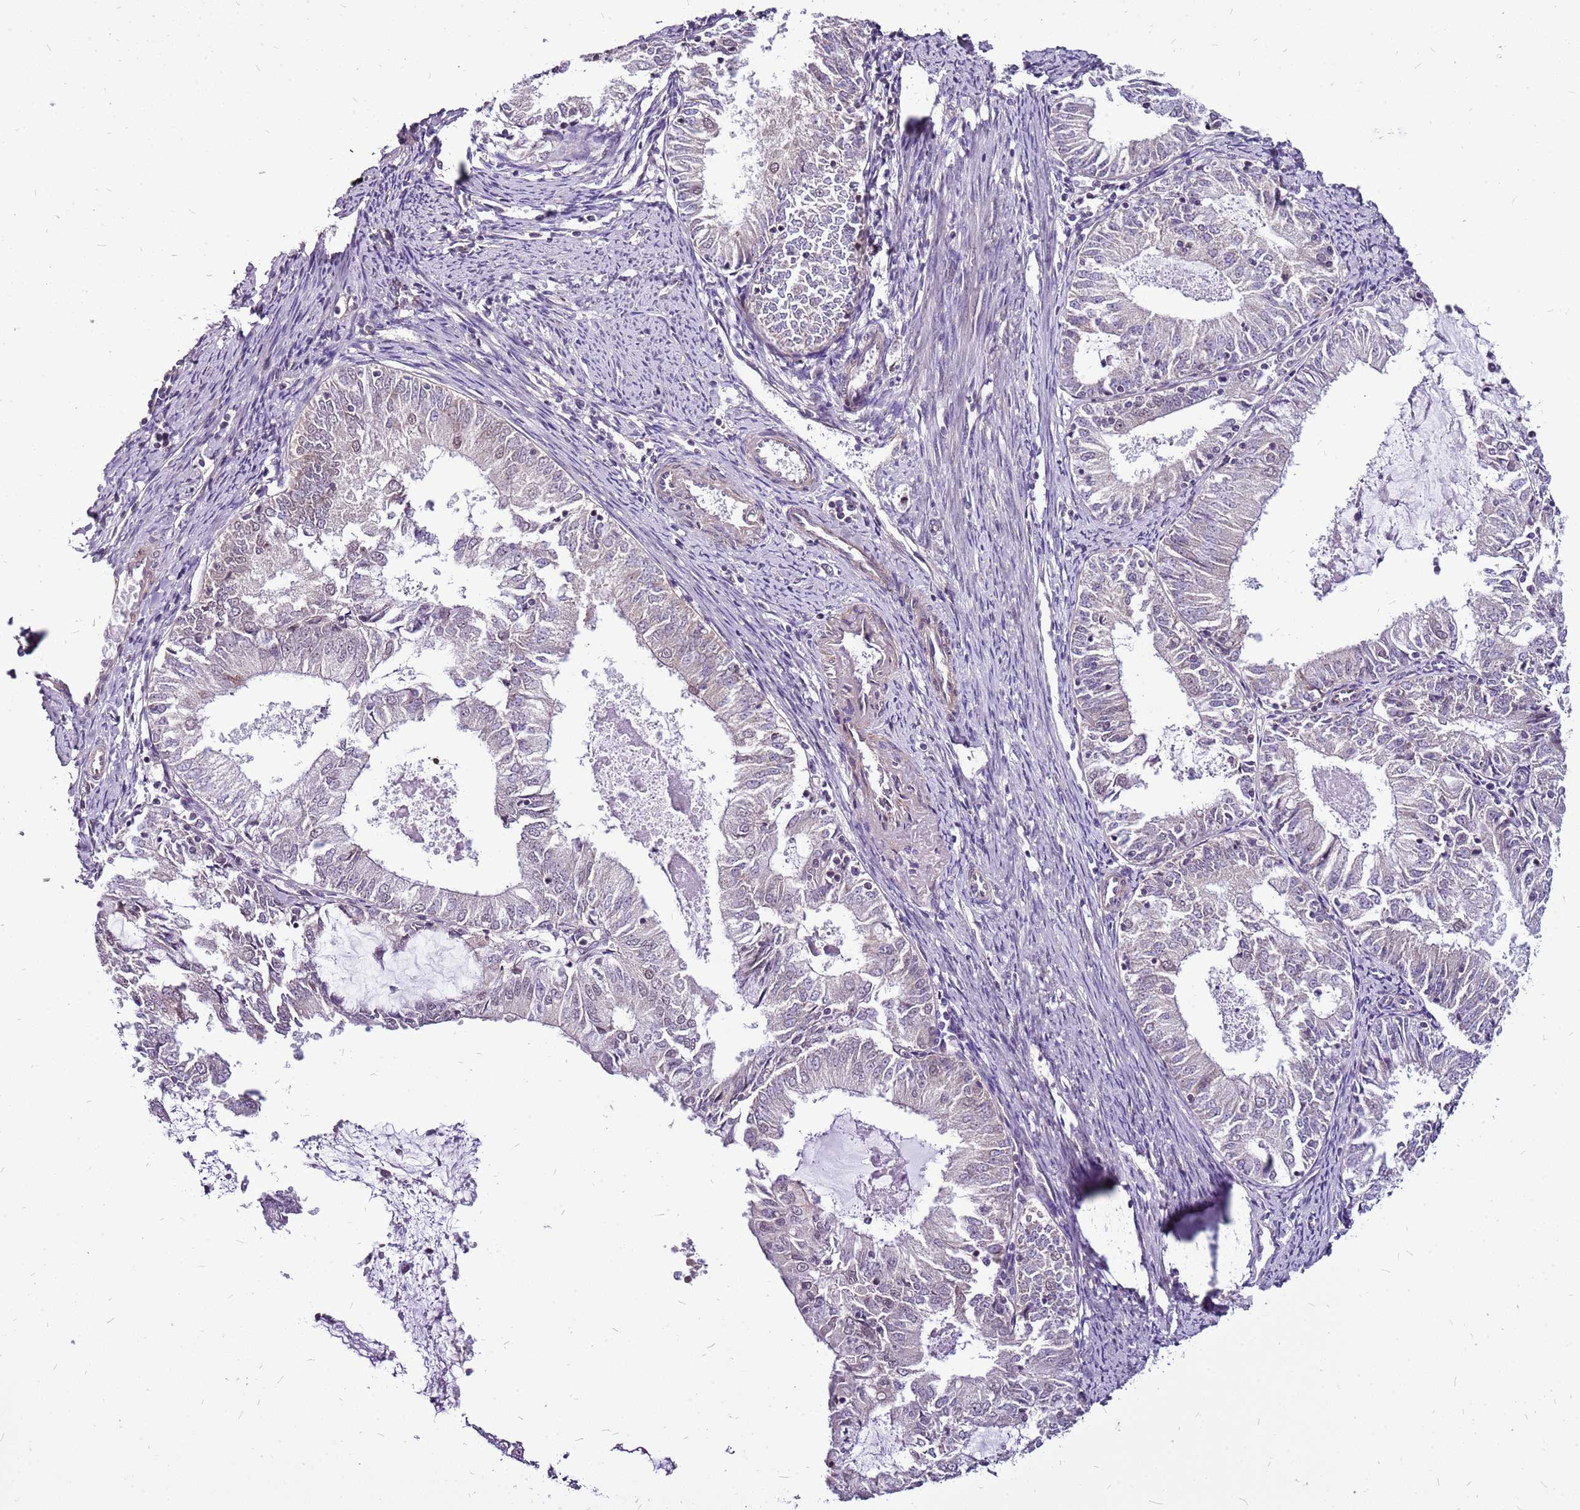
{"staining": {"intensity": "weak", "quantity": "<25%", "location": "cytoplasmic/membranous"}, "tissue": "endometrial cancer", "cell_type": "Tumor cells", "image_type": "cancer", "snomed": [{"axis": "morphology", "description": "Adenocarcinoma, NOS"}, {"axis": "topography", "description": "Endometrium"}], "caption": "Immunohistochemical staining of endometrial adenocarcinoma reveals no significant positivity in tumor cells. (DAB immunohistochemistry (IHC) with hematoxylin counter stain).", "gene": "CCDC166", "patient": {"sex": "female", "age": 57}}